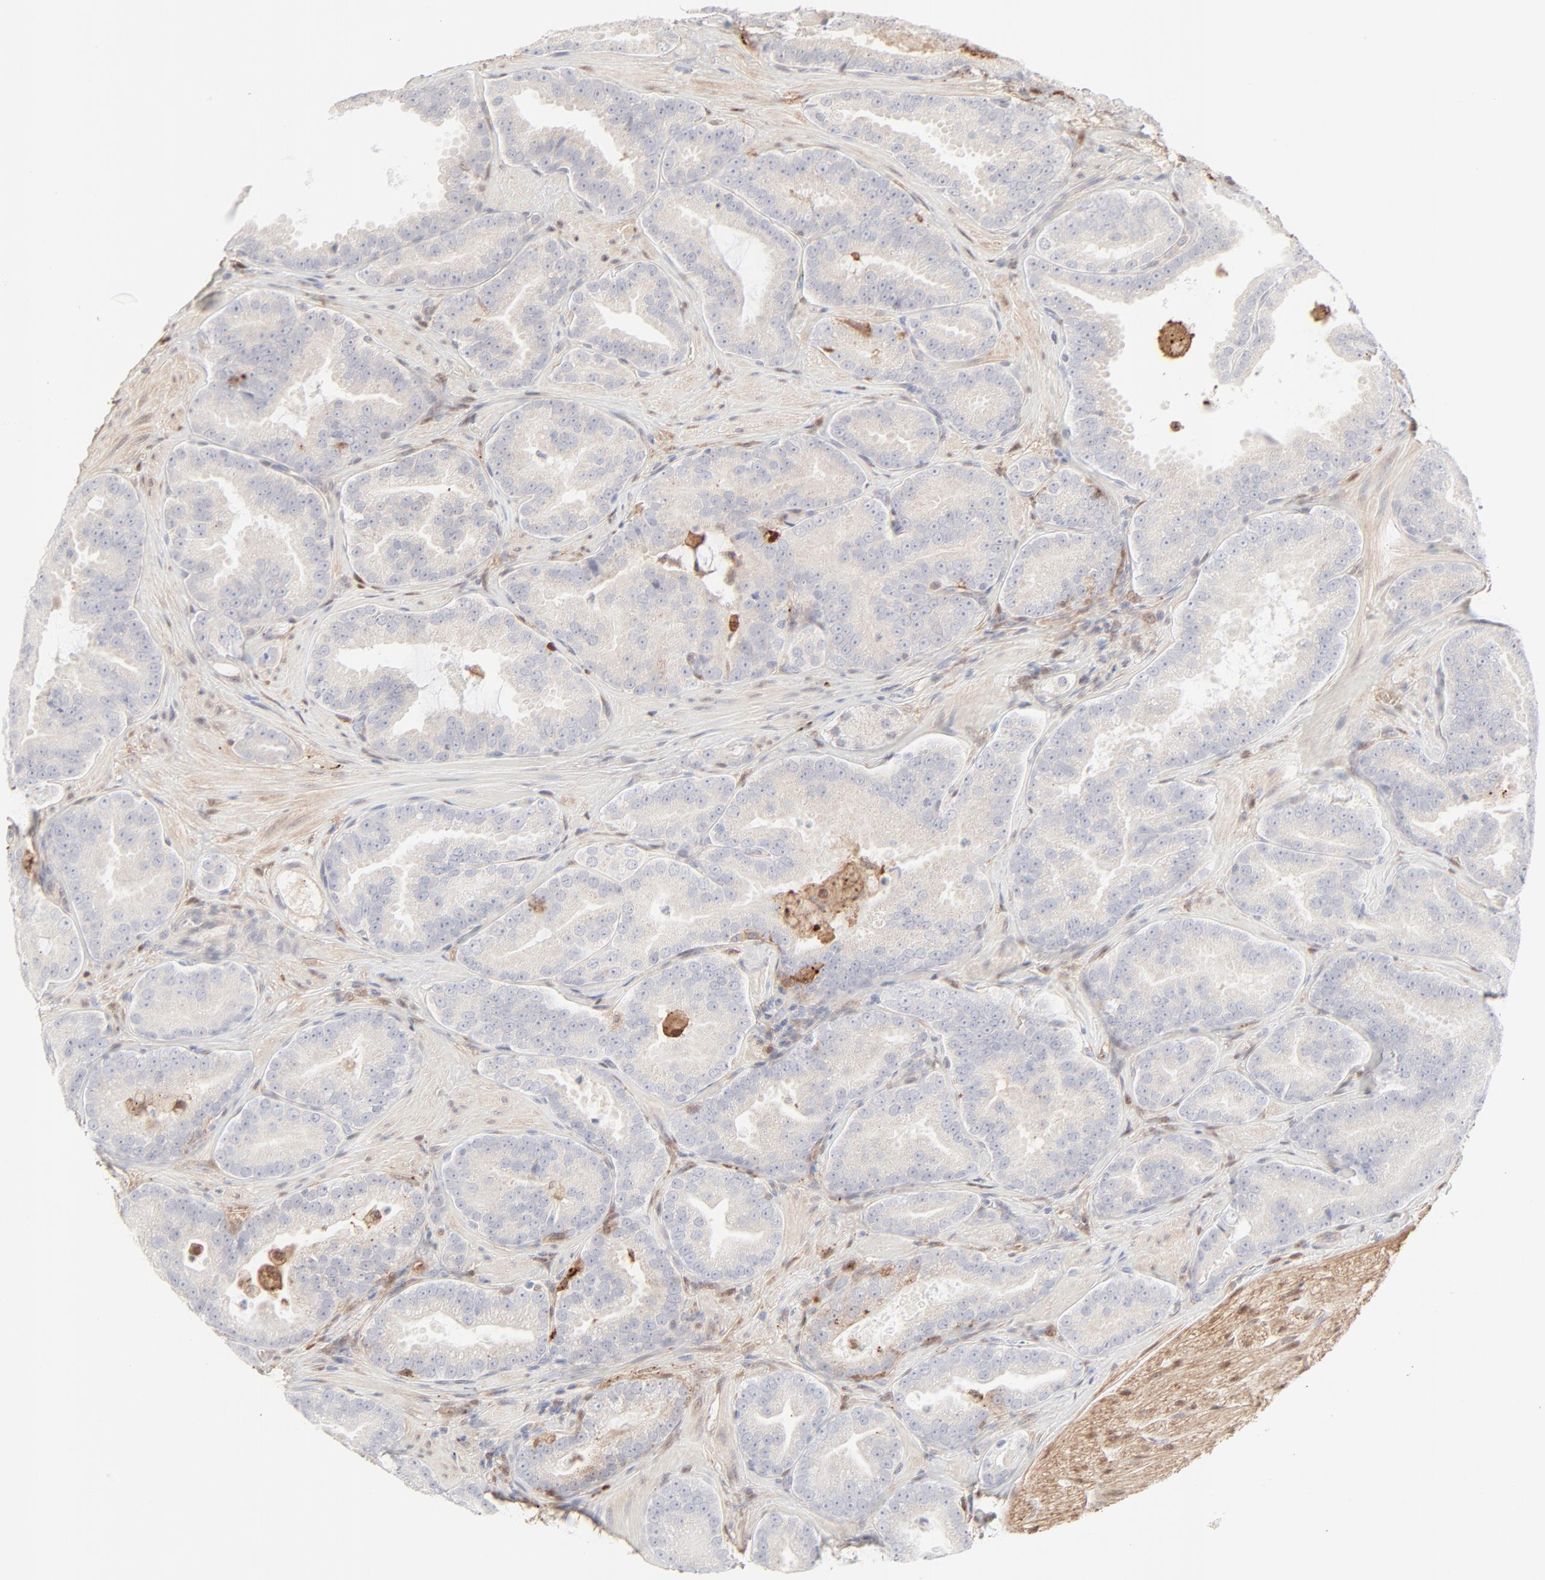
{"staining": {"intensity": "negative", "quantity": "none", "location": "none"}, "tissue": "prostate cancer", "cell_type": "Tumor cells", "image_type": "cancer", "snomed": [{"axis": "morphology", "description": "Adenocarcinoma, Low grade"}, {"axis": "topography", "description": "Prostate"}], "caption": "Prostate cancer (adenocarcinoma (low-grade)) was stained to show a protein in brown. There is no significant positivity in tumor cells. (Brightfield microscopy of DAB immunohistochemistry (IHC) at high magnification).", "gene": "LGALS2", "patient": {"sex": "male", "age": 59}}